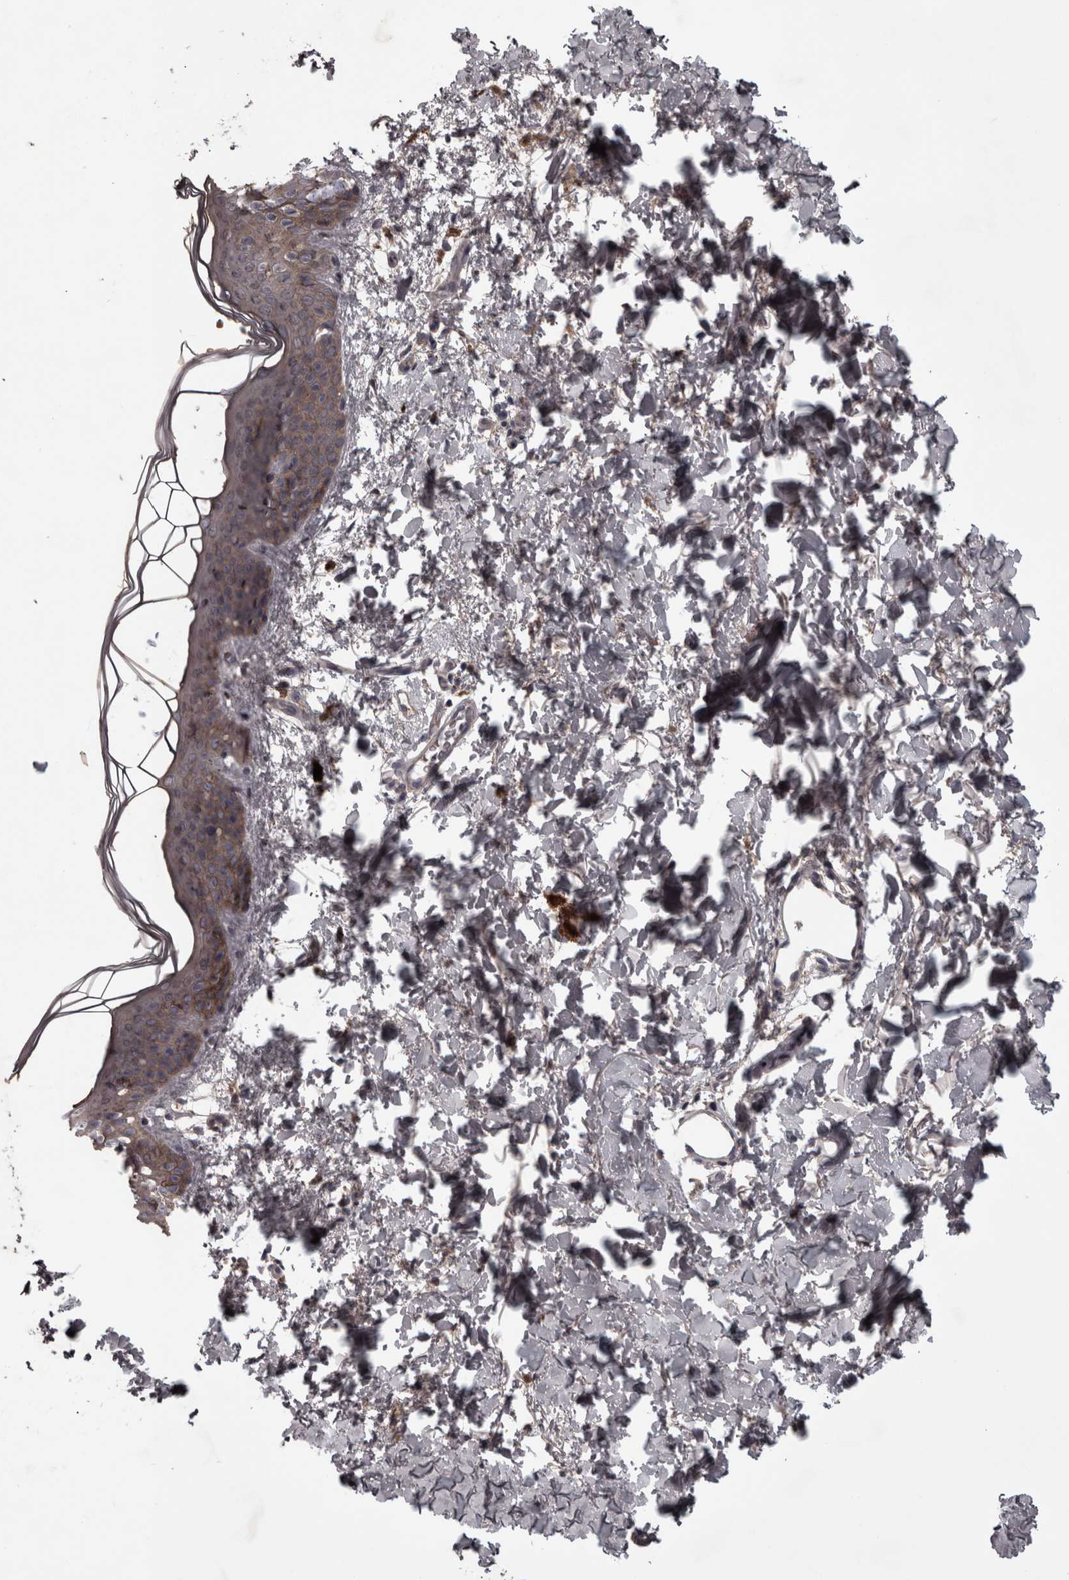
{"staining": {"intensity": "moderate", "quantity": "25%-75%", "location": "cytoplasmic/membranous"}, "tissue": "skin", "cell_type": "Fibroblasts", "image_type": "normal", "snomed": [{"axis": "morphology", "description": "Normal tissue, NOS"}, {"axis": "topography", "description": "Skin"}], "caption": "A photomicrograph showing moderate cytoplasmic/membranous expression in about 25%-75% of fibroblasts in benign skin, as visualized by brown immunohistochemical staining.", "gene": "PCDH17", "patient": {"sex": "female", "age": 46}}